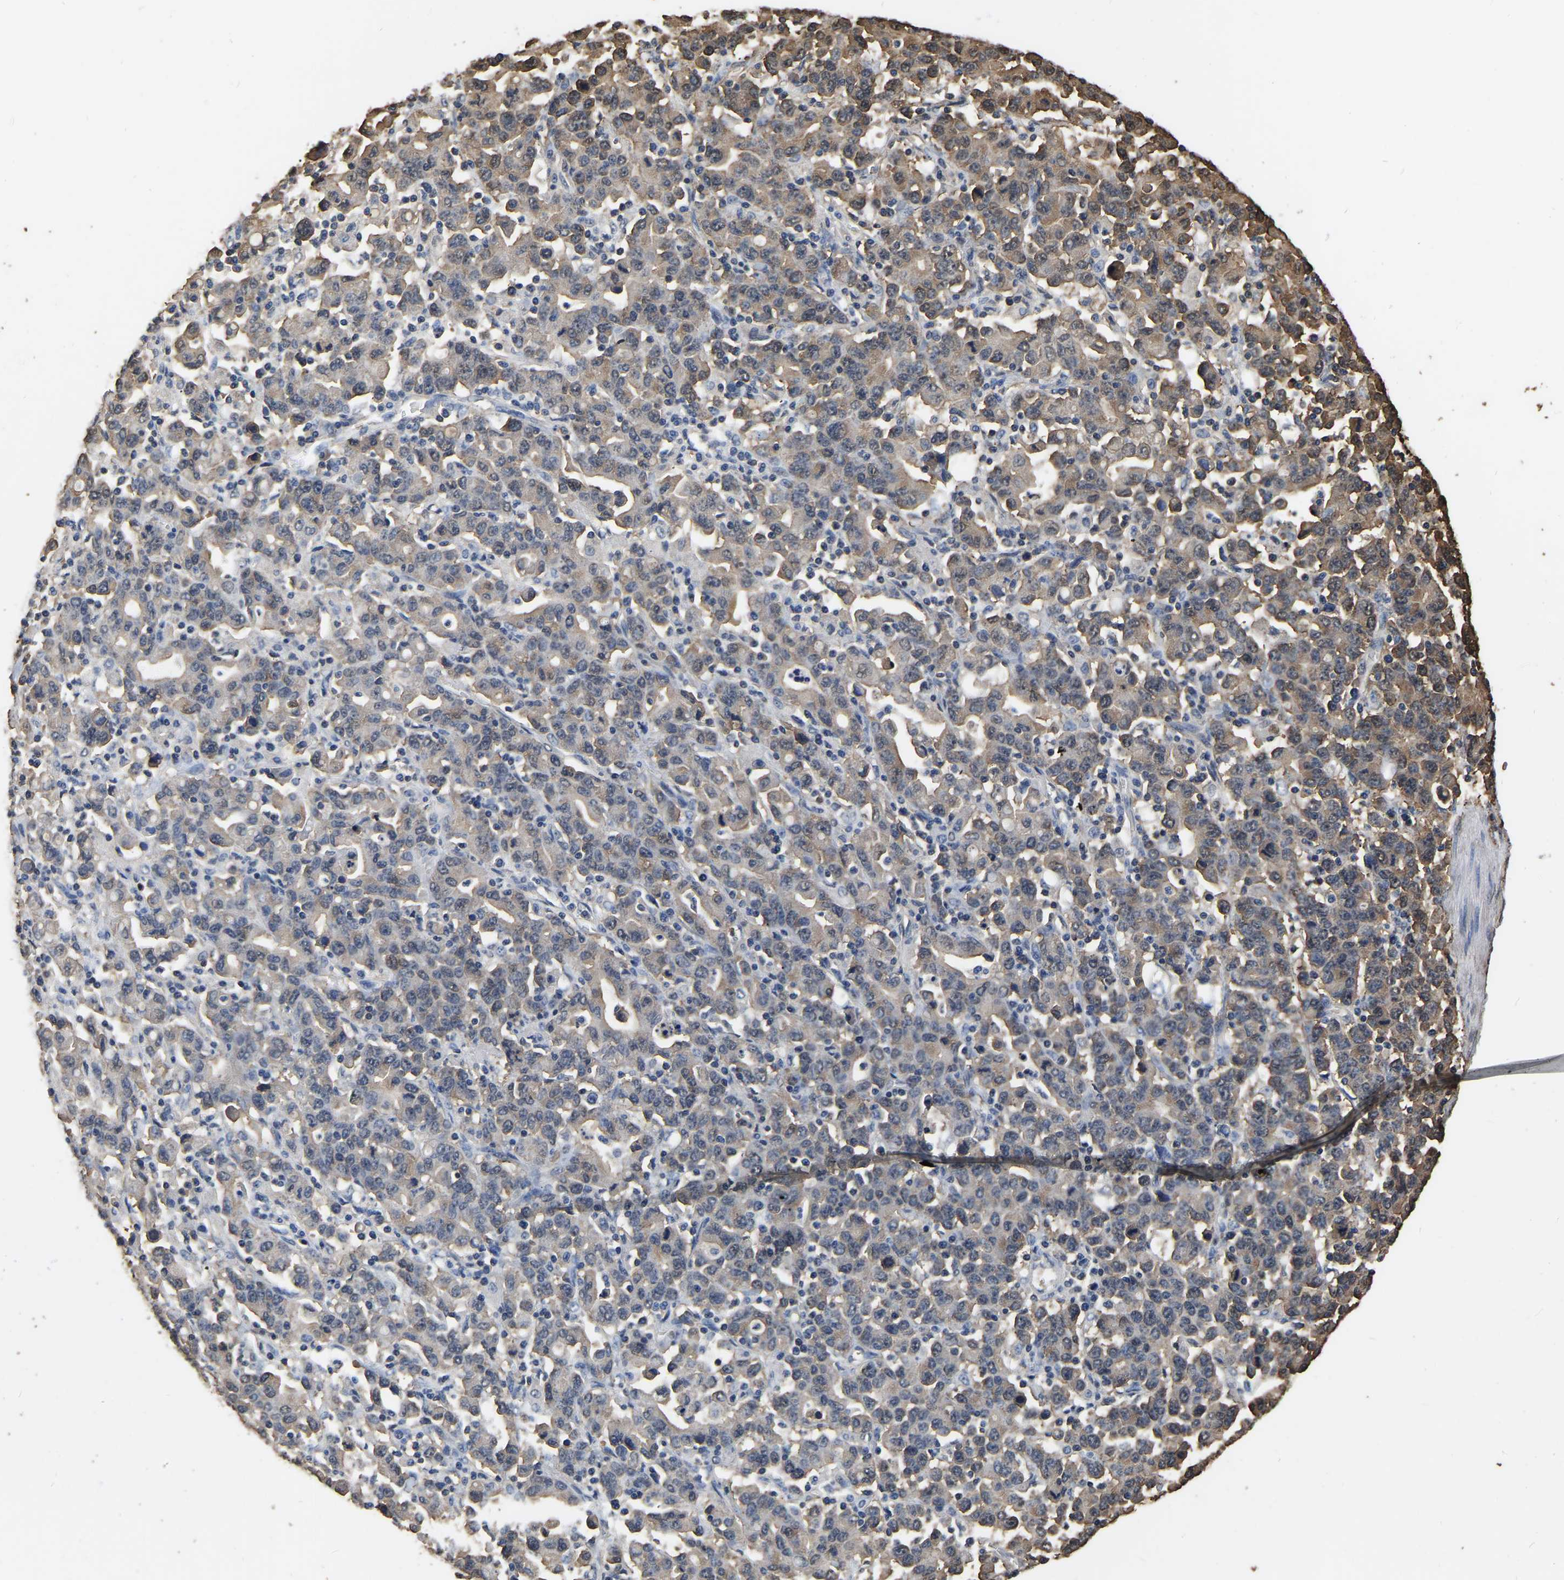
{"staining": {"intensity": "negative", "quantity": "none", "location": "none"}, "tissue": "stomach cancer", "cell_type": "Tumor cells", "image_type": "cancer", "snomed": [{"axis": "morphology", "description": "Adenocarcinoma, NOS"}, {"axis": "topography", "description": "Stomach, upper"}], "caption": "This is a histopathology image of IHC staining of adenocarcinoma (stomach), which shows no staining in tumor cells.", "gene": "LDHB", "patient": {"sex": "male", "age": 69}}